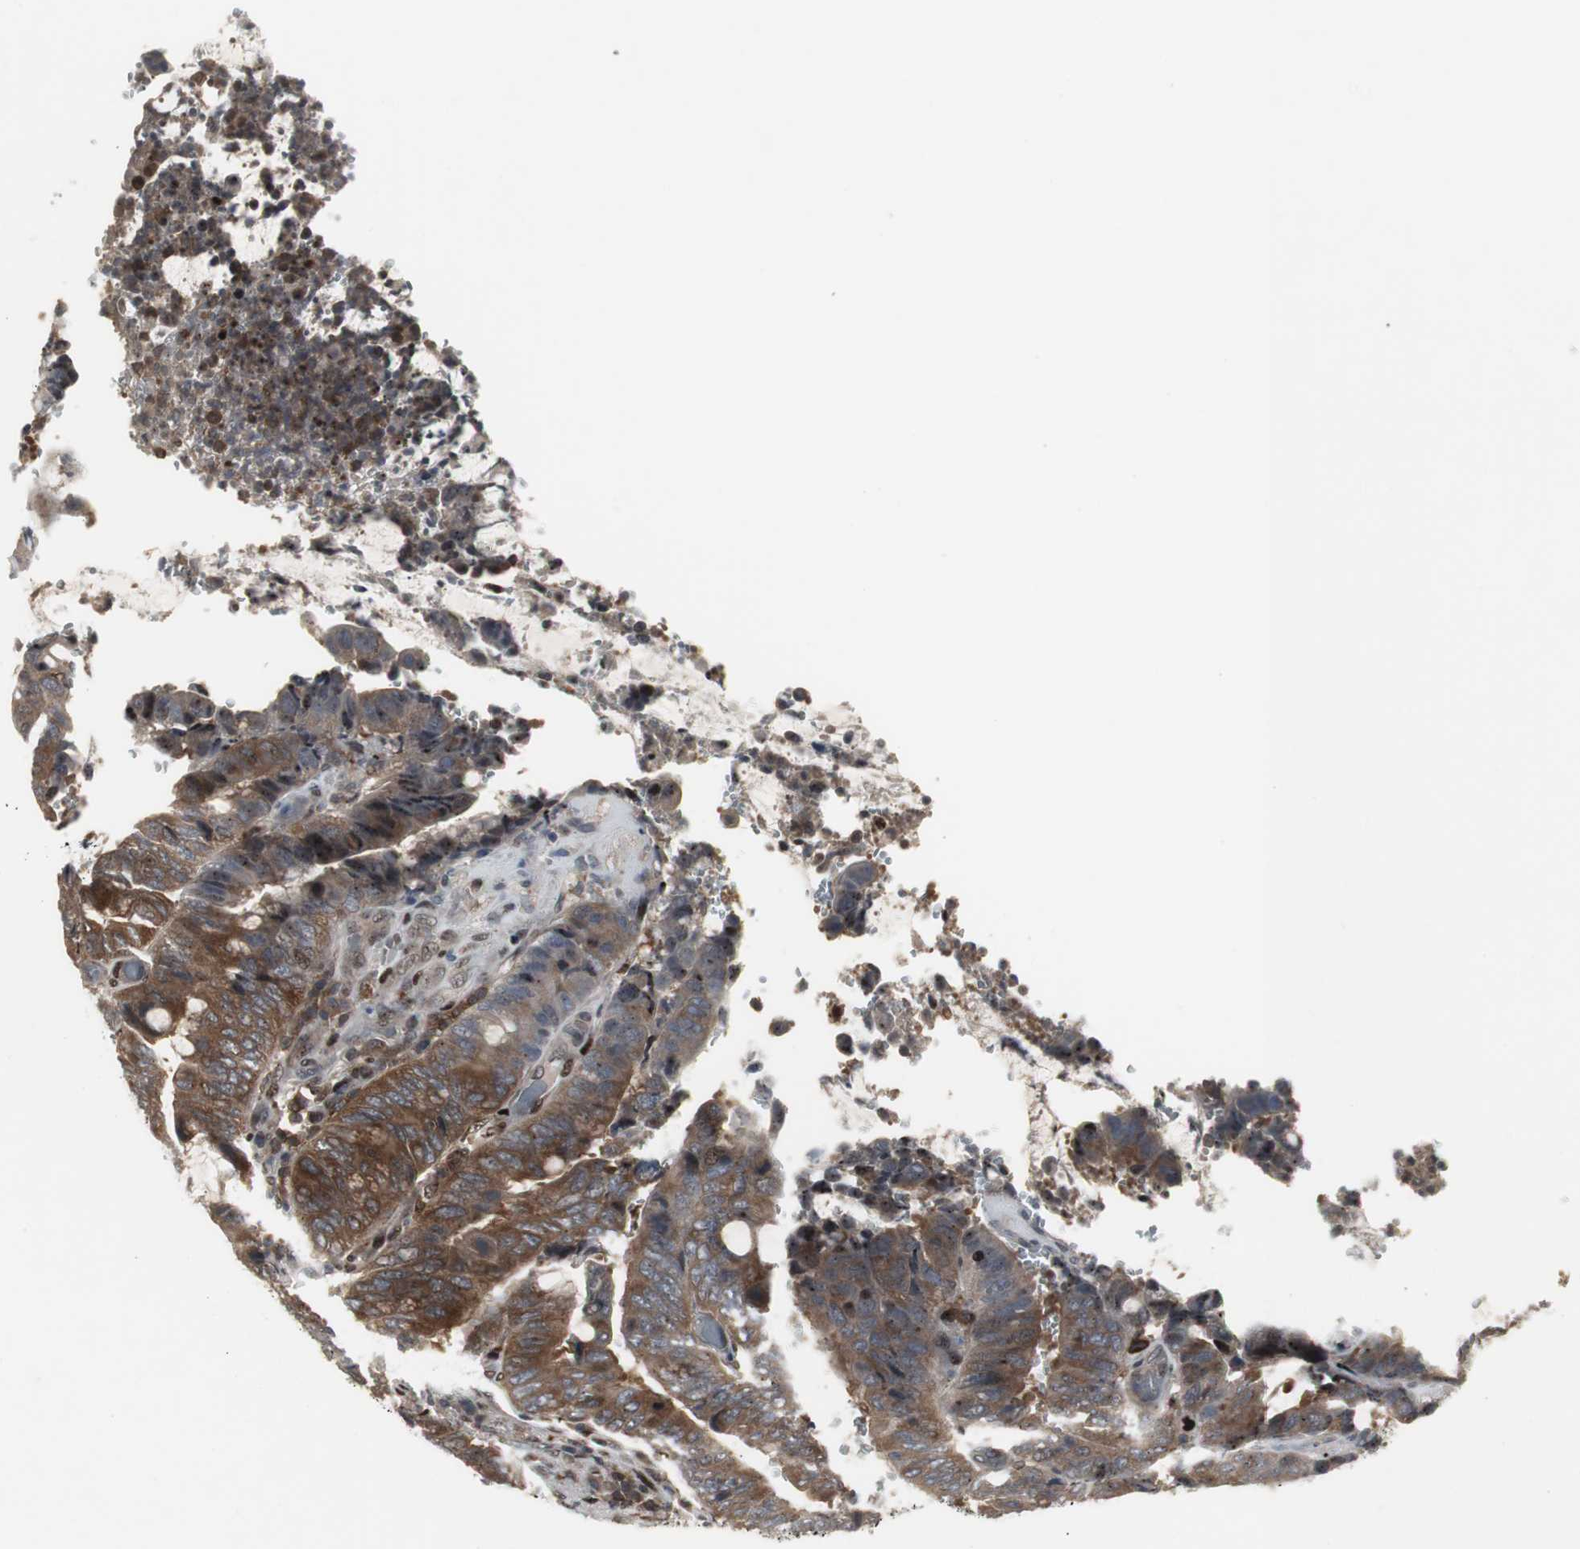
{"staining": {"intensity": "moderate", "quantity": ">75%", "location": "cytoplasmic/membranous"}, "tissue": "colorectal cancer", "cell_type": "Tumor cells", "image_type": "cancer", "snomed": [{"axis": "morphology", "description": "Normal tissue, NOS"}, {"axis": "morphology", "description": "Adenocarcinoma, NOS"}, {"axis": "topography", "description": "Rectum"}, {"axis": "topography", "description": "Peripheral nerve tissue"}], "caption": "Colorectal adenocarcinoma stained with a protein marker exhibits moderate staining in tumor cells.", "gene": "GRK2", "patient": {"sex": "male", "age": 92}}